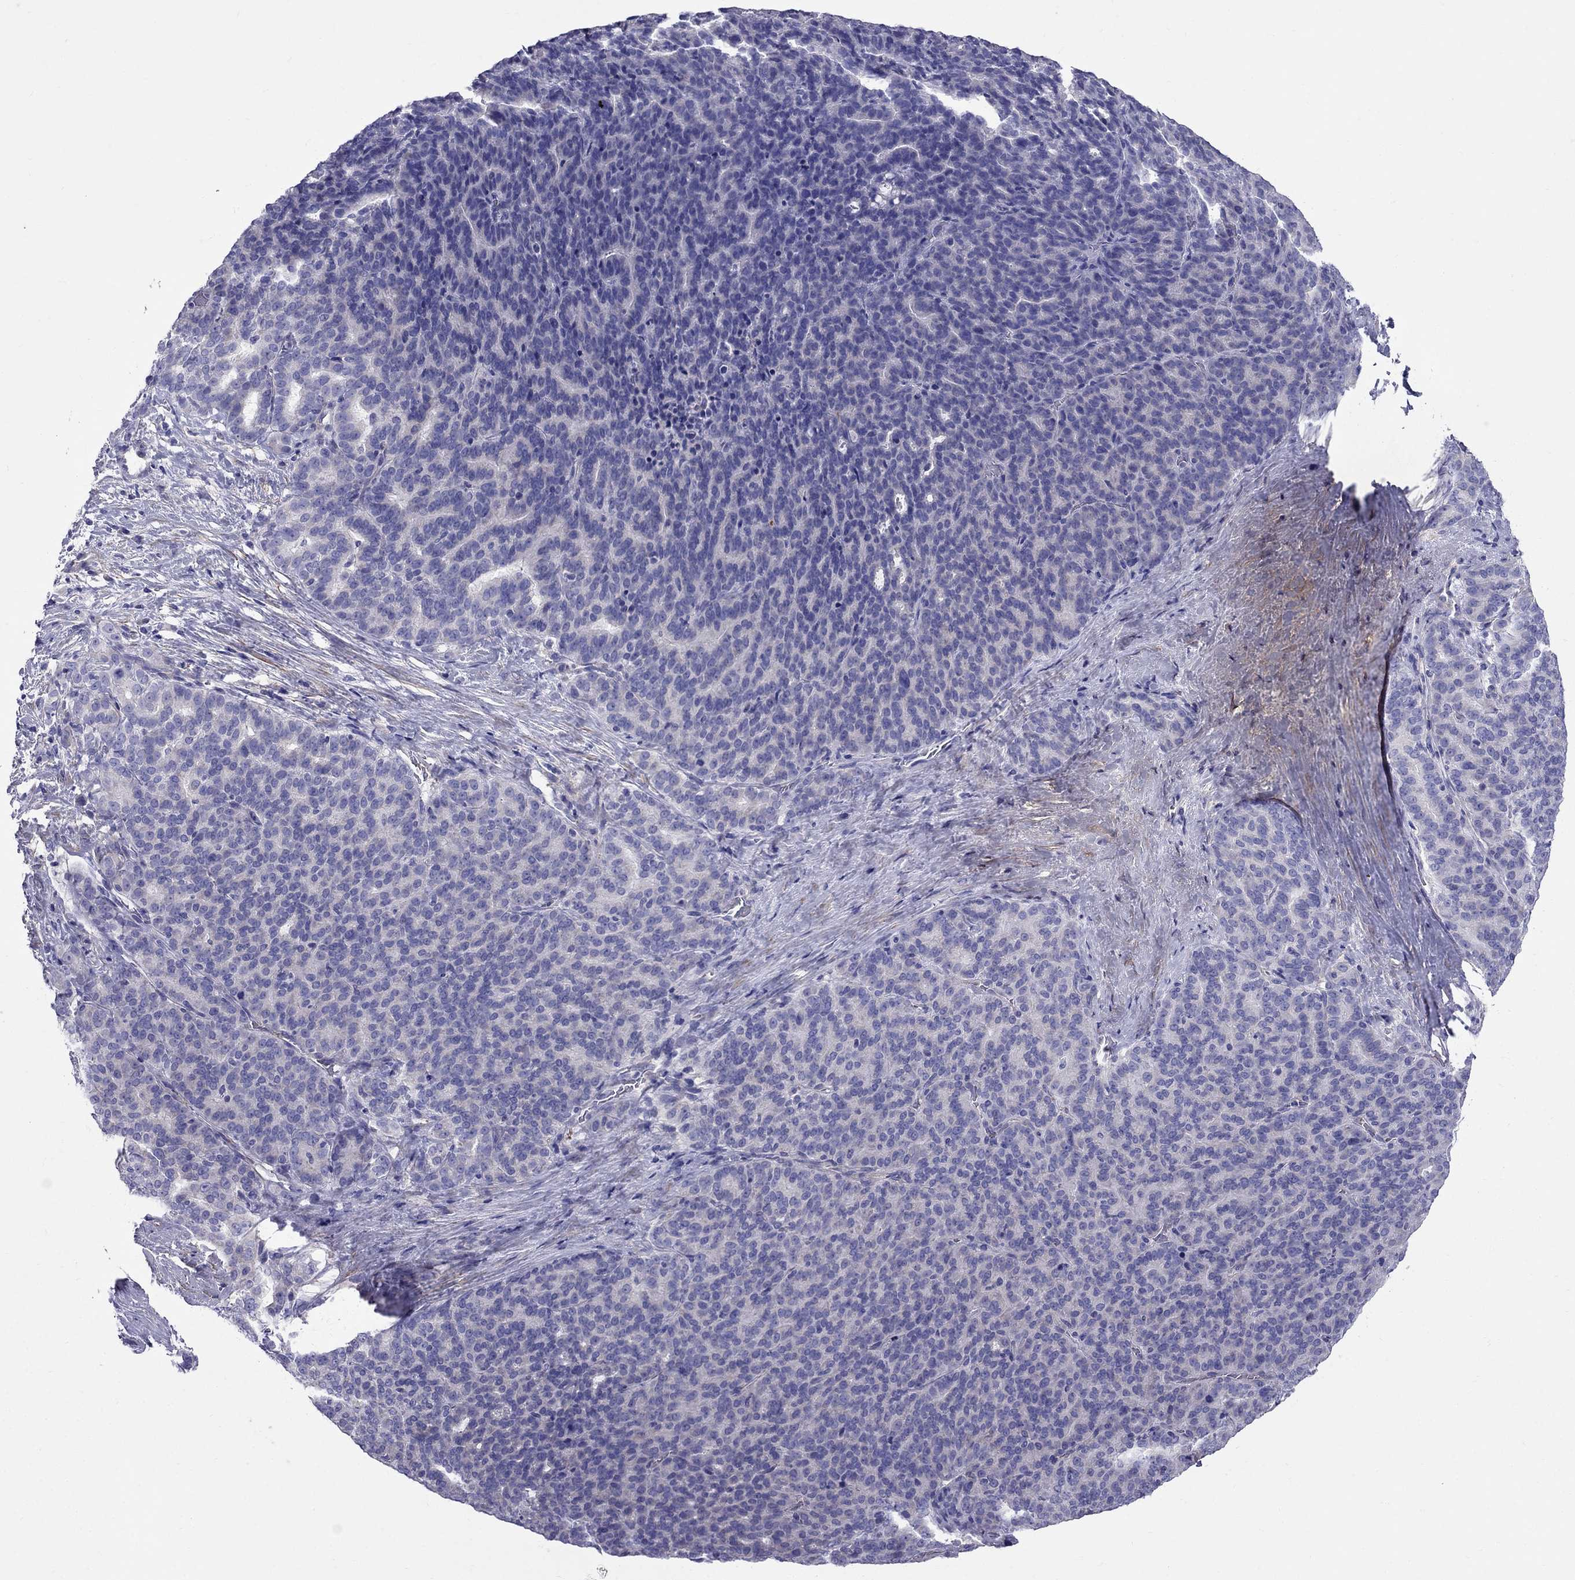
{"staining": {"intensity": "negative", "quantity": "none", "location": "none"}, "tissue": "liver cancer", "cell_type": "Tumor cells", "image_type": "cancer", "snomed": [{"axis": "morphology", "description": "Cholangiocarcinoma"}, {"axis": "topography", "description": "Liver"}], "caption": "Tumor cells show no significant expression in liver cancer (cholangiocarcinoma). (Brightfield microscopy of DAB immunohistochemistry at high magnification).", "gene": "GPR50", "patient": {"sex": "female", "age": 47}}